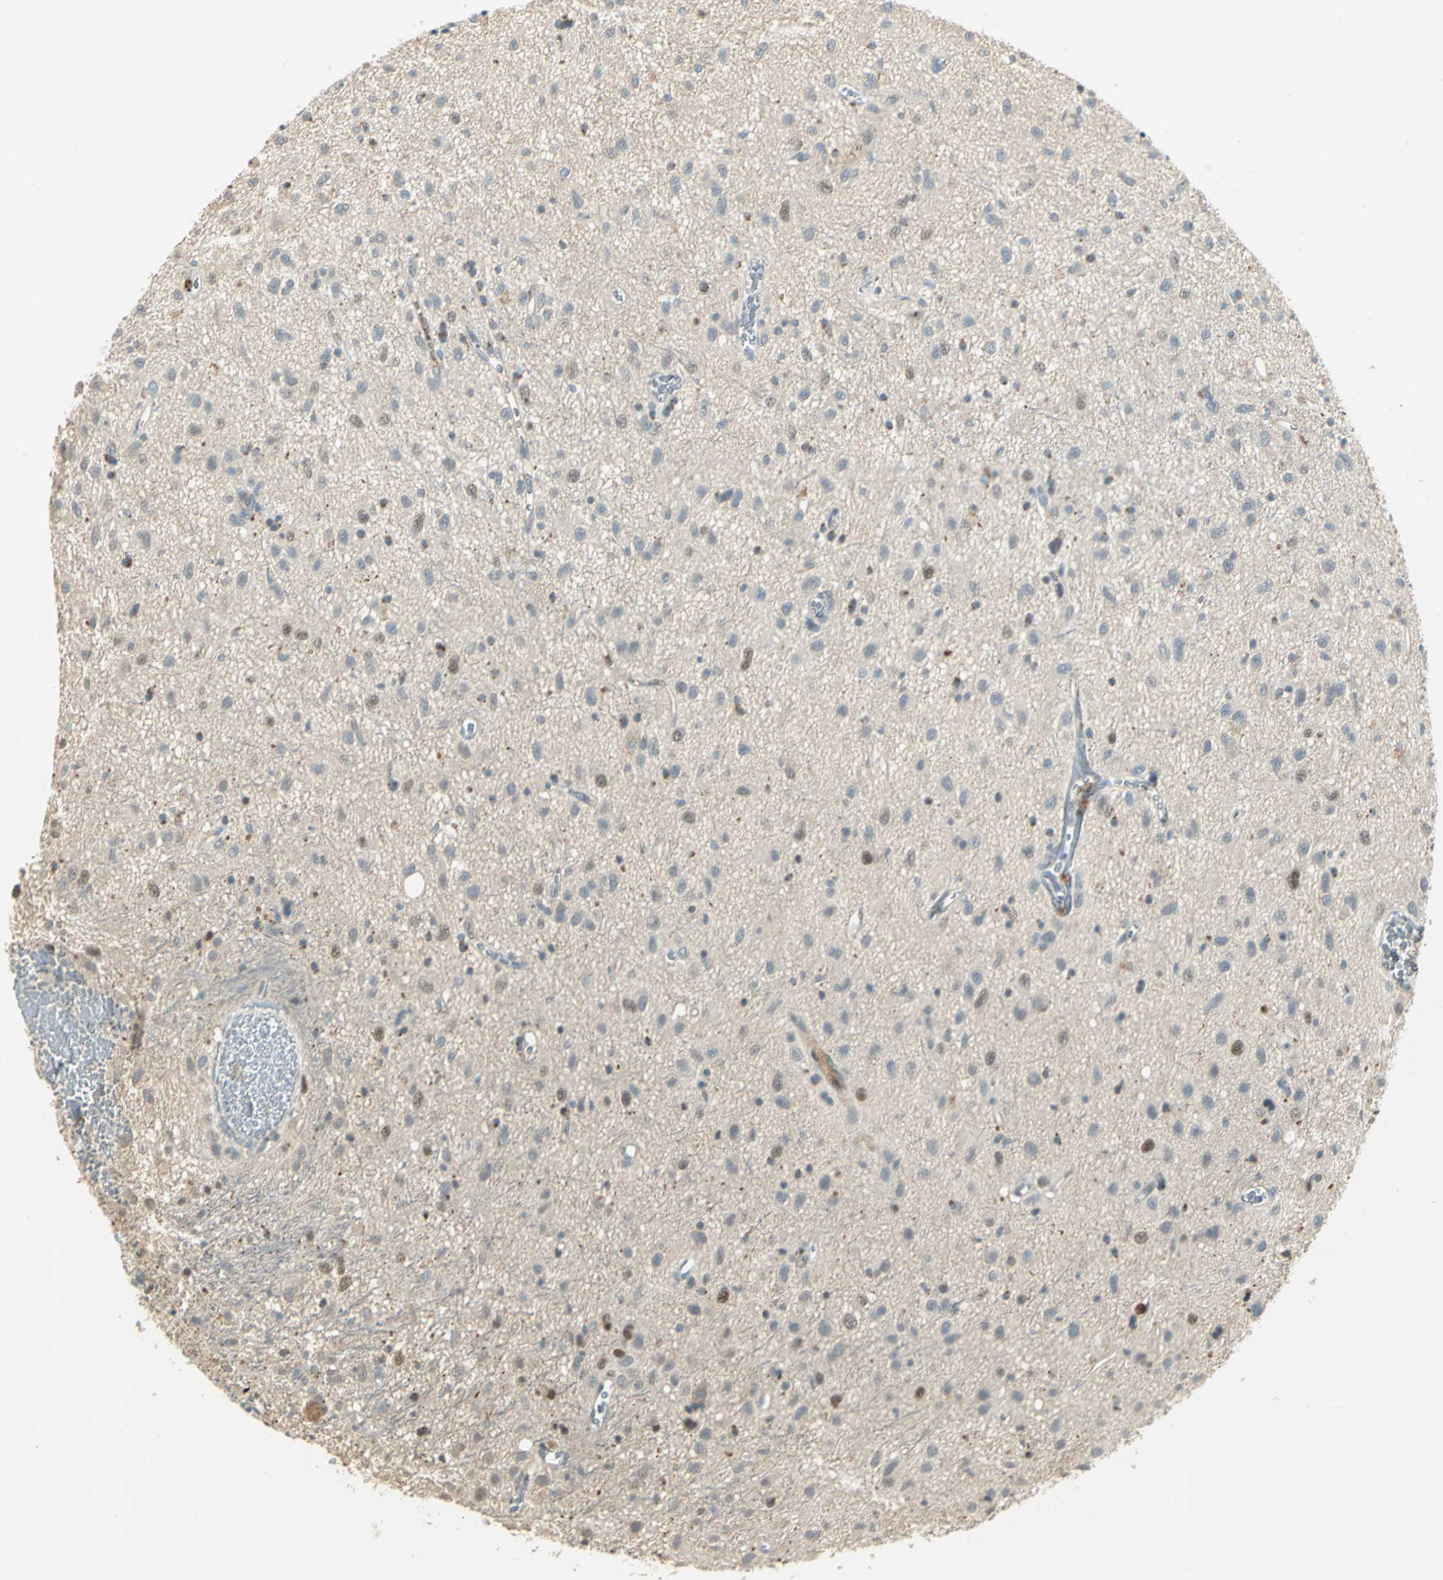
{"staining": {"intensity": "weak", "quantity": "25%-75%", "location": "cytoplasmic/membranous"}, "tissue": "glioma", "cell_type": "Tumor cells", "image_type": "cancer", "snomed": [{"axis": "morphology", "description": "Glioma, malignant, Low grade"}, {"axis": "topography", "description": "Brain"}], "caption": "Tumor cells display low levels of weak cytoplasmic/membranous positivity in about 25%-75% of cells in glioma. (brown staining indicates protein expression, while blue staining denotes nuclei).", "gene": "PROC", "patient": {"sex": "male", "age": 77}}